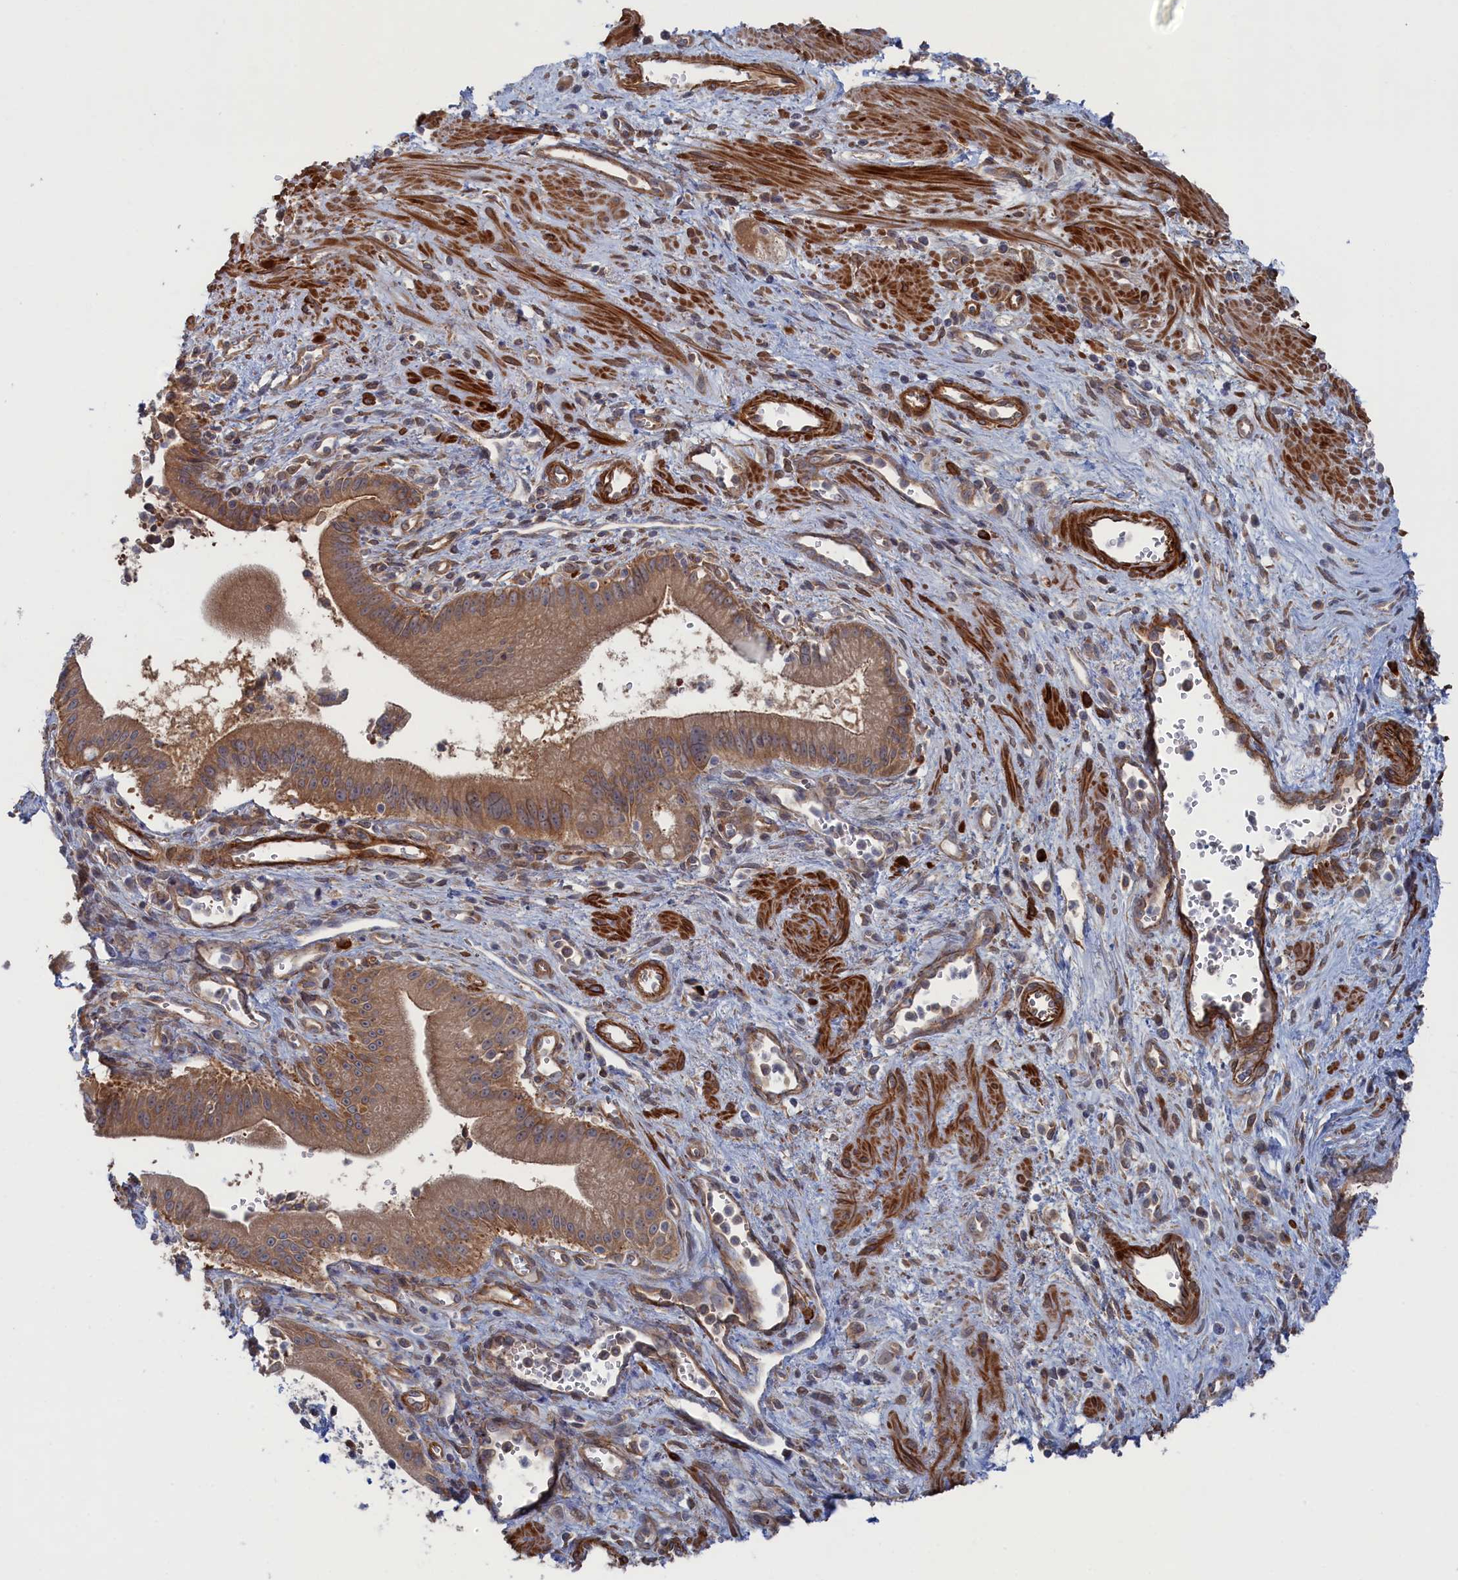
{"staining": {"intensity": "moderate", "quantity": ">75%", "location": "cytoplasmic/membranous"}, "tissue": "pancreatic cancer", "cell_type": "Tumor cells", "image_type": "cancer", "snomed": [{"axis": "morphology", "description": "Adenocarcinoma, NOS"}, {"axis": "topography", "description": "Pancreas"}], "caption": "Immunohistochemical staining of human pancreatic cancer exhibits moderate cytoplasmic/membranous protein positivity in approximately >75% of tumor cells.", "gene": "FILIP1L", "patient": {"sex": "male", "age": 78}}